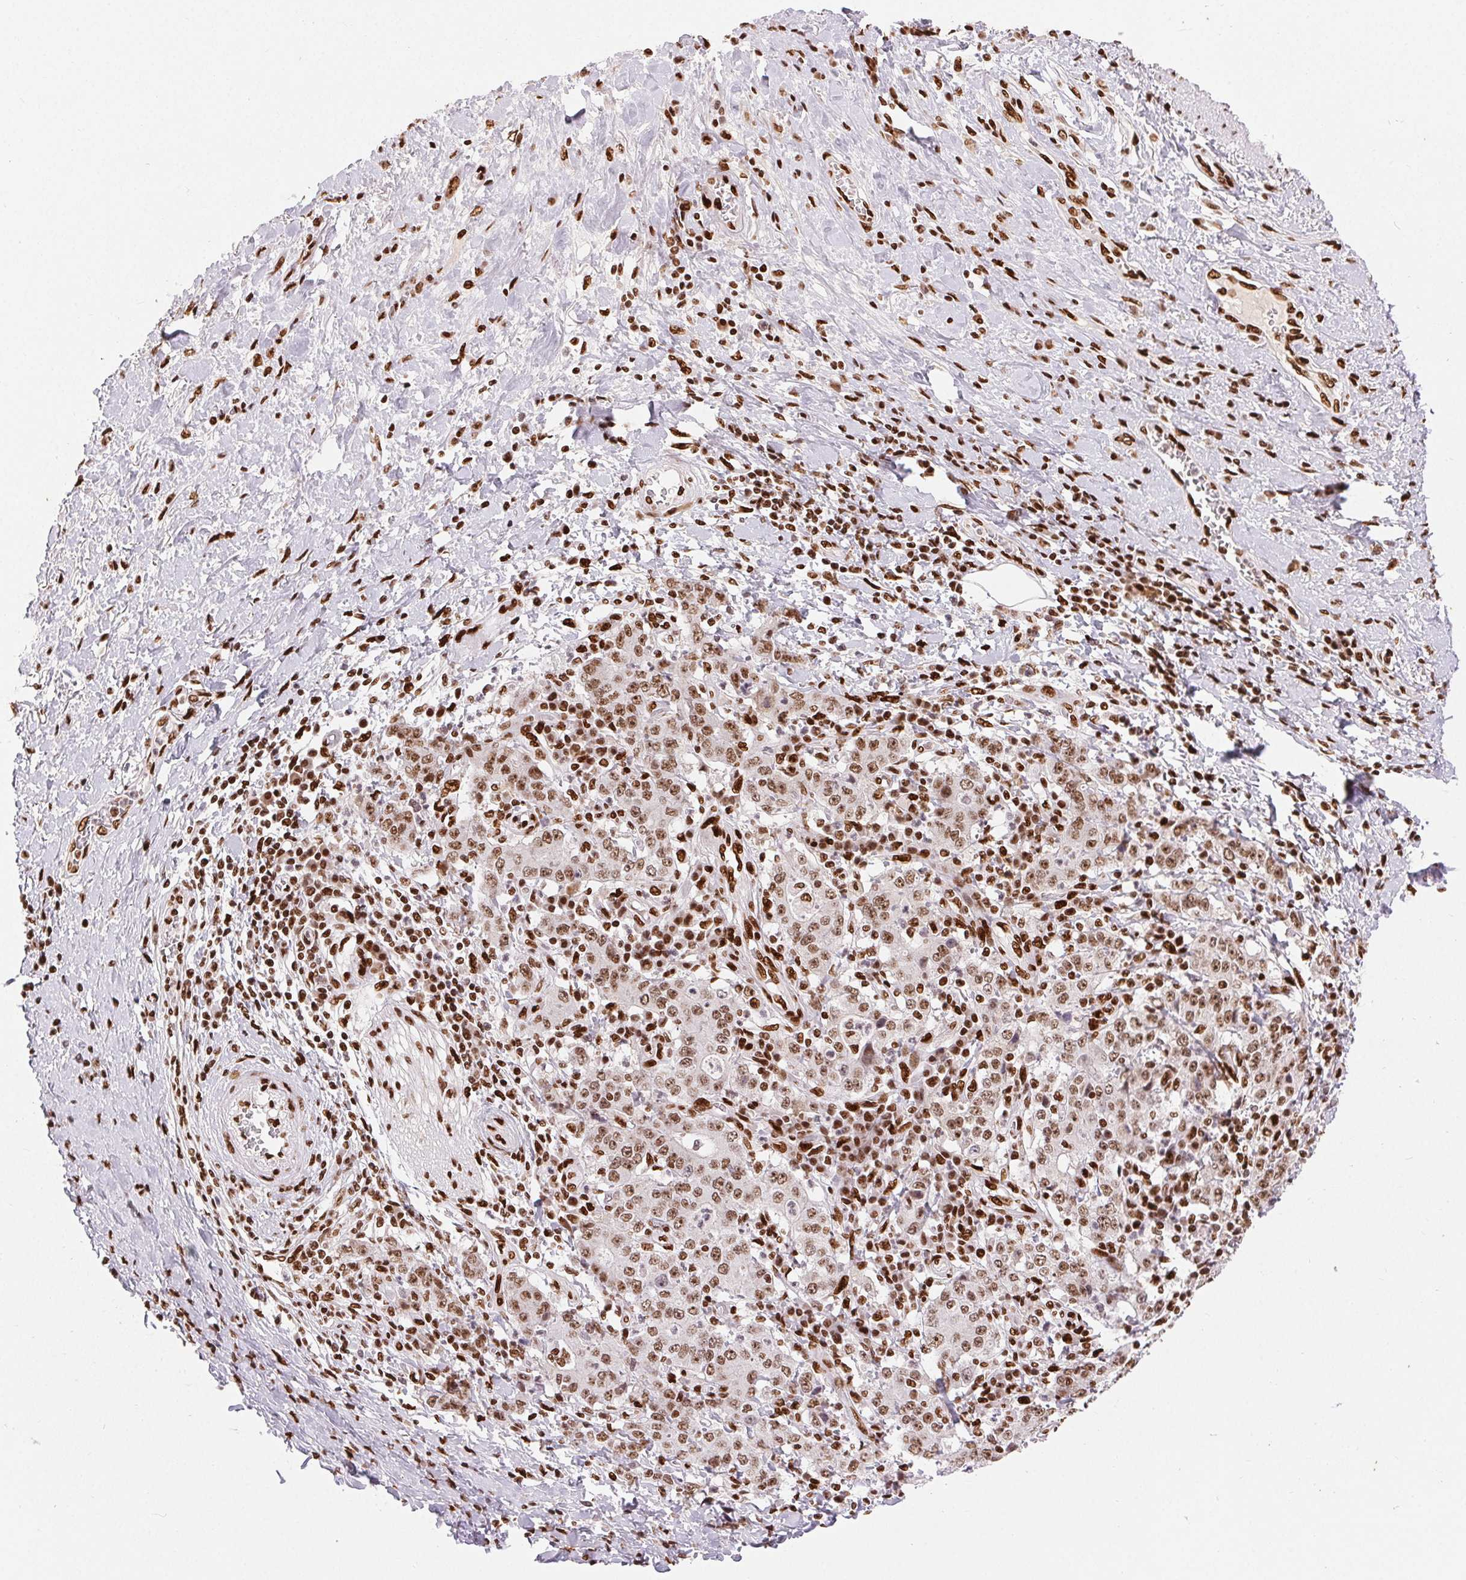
{"staining": {"intensity": "moderate", "quantity": ">75%", "location": "nuclear"}, "tissue": "stomach cancer", "cell_type": "Tumor cells", "image_type": "cancer", "snomed": [{"axis": "morphology", "description": "Normal tissue, NOS"}, {"axis": "morphology", "description": "Adenocarcinoma, NOS"}, {"axis": "topography", "description": "Stomach, upper"}, {"axis": "topography", "description": "Stomach"}], "caption": "A brown stain labels moderate nuclear staining of a protein in human stomach cancer (adenocarcinoma) tumor cells.", "gene": "ZNF80", "patient": {"sex": "male", "age": 59}}